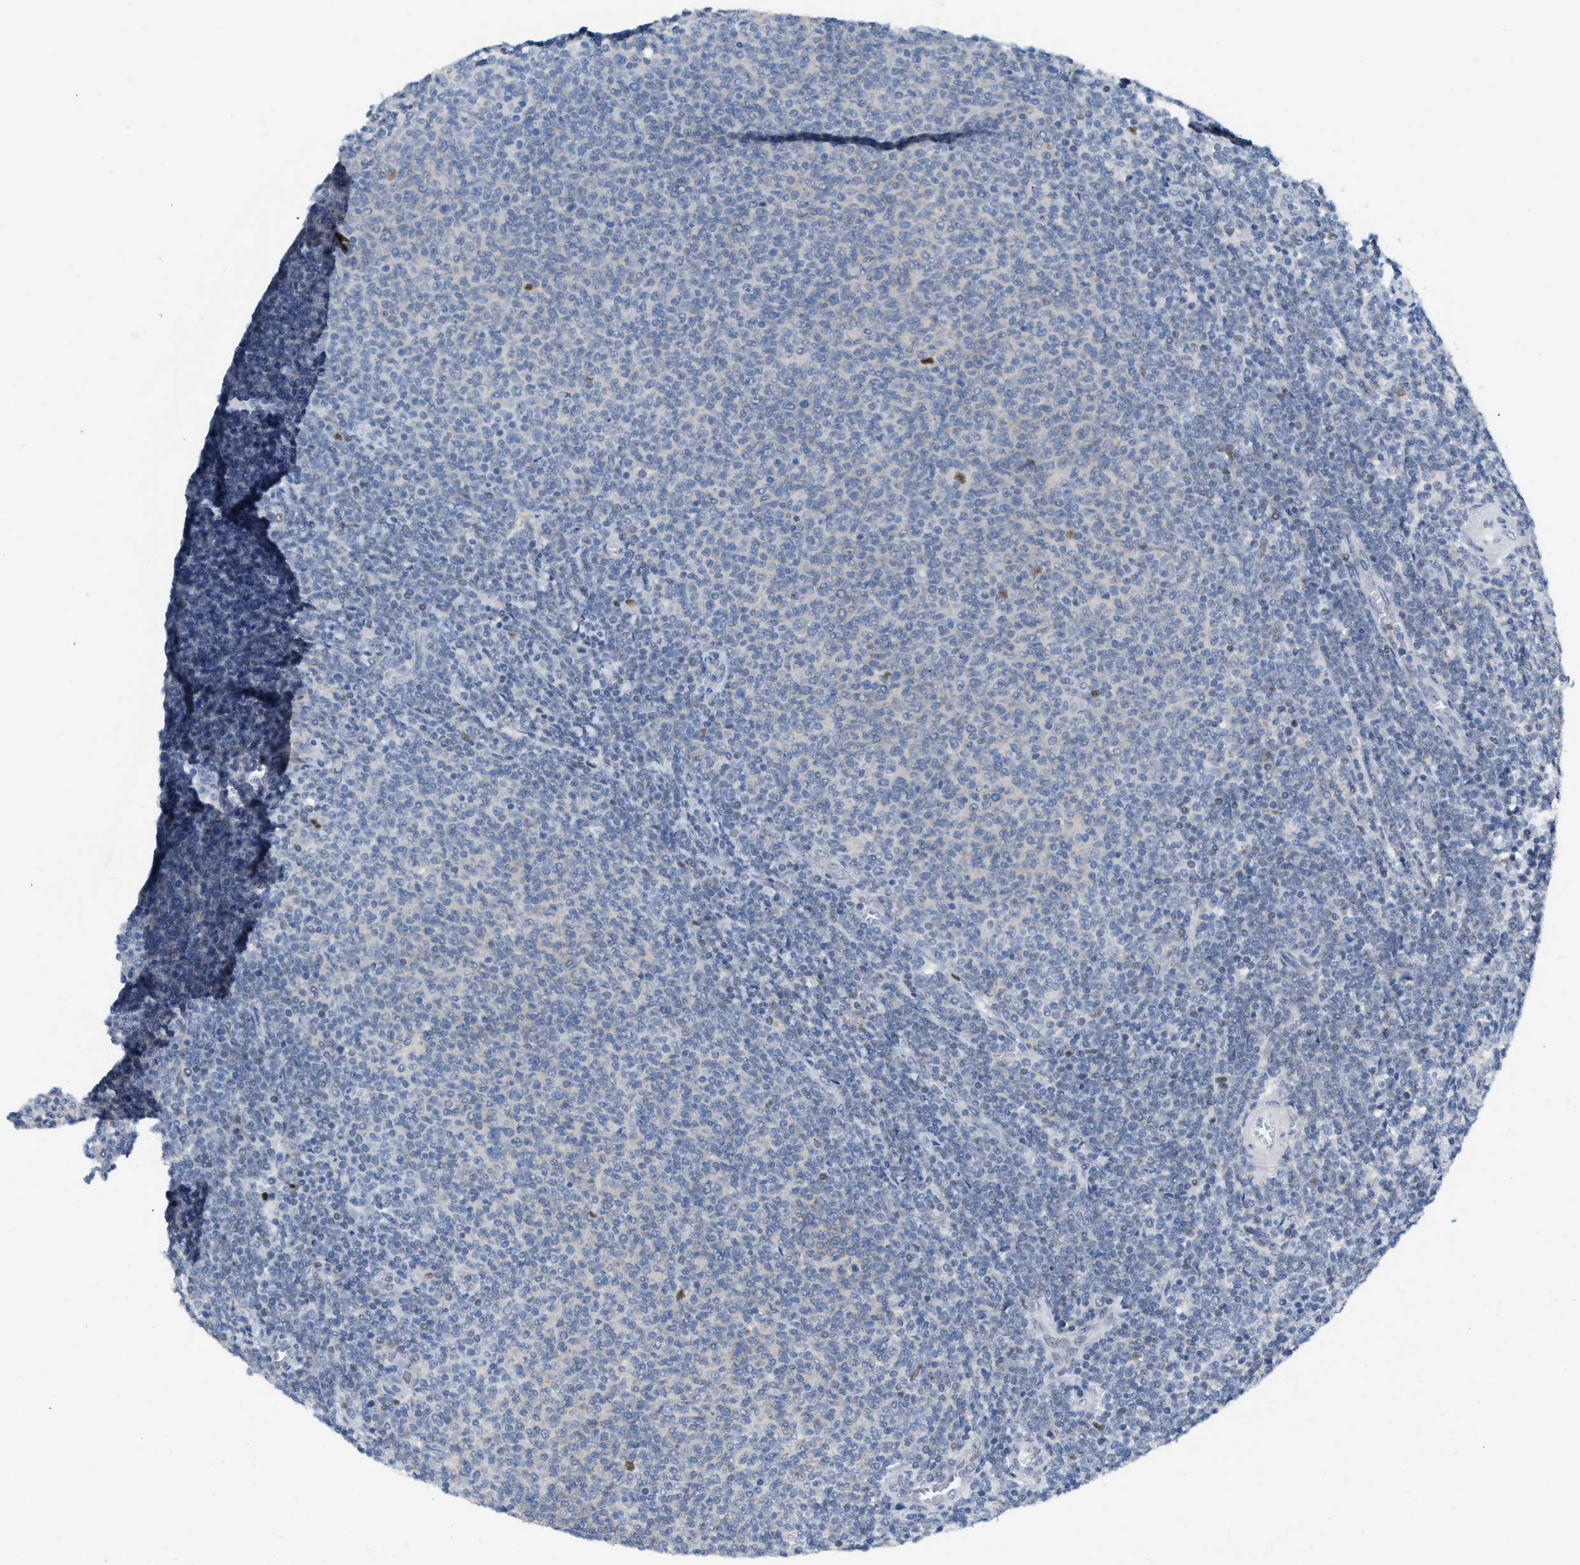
{"staining": {"intensity": "negative", "quantity": "none", "location": "none"}, "tissue": "lymphoma", "cell_type": "Tumor cells", "image_type": "cancer", "snomed": [{"axis": "morphology", "description": "Malignant lymphoma, non-Hodgkin's type, Low grade"}, {"axis": "topography", "description": "Lymph node"}], "caption": "Tumor cells show no significant expression in lymphoma.", "gene": "PPM1D", "patient": {"sex": "male", "age": 66}}